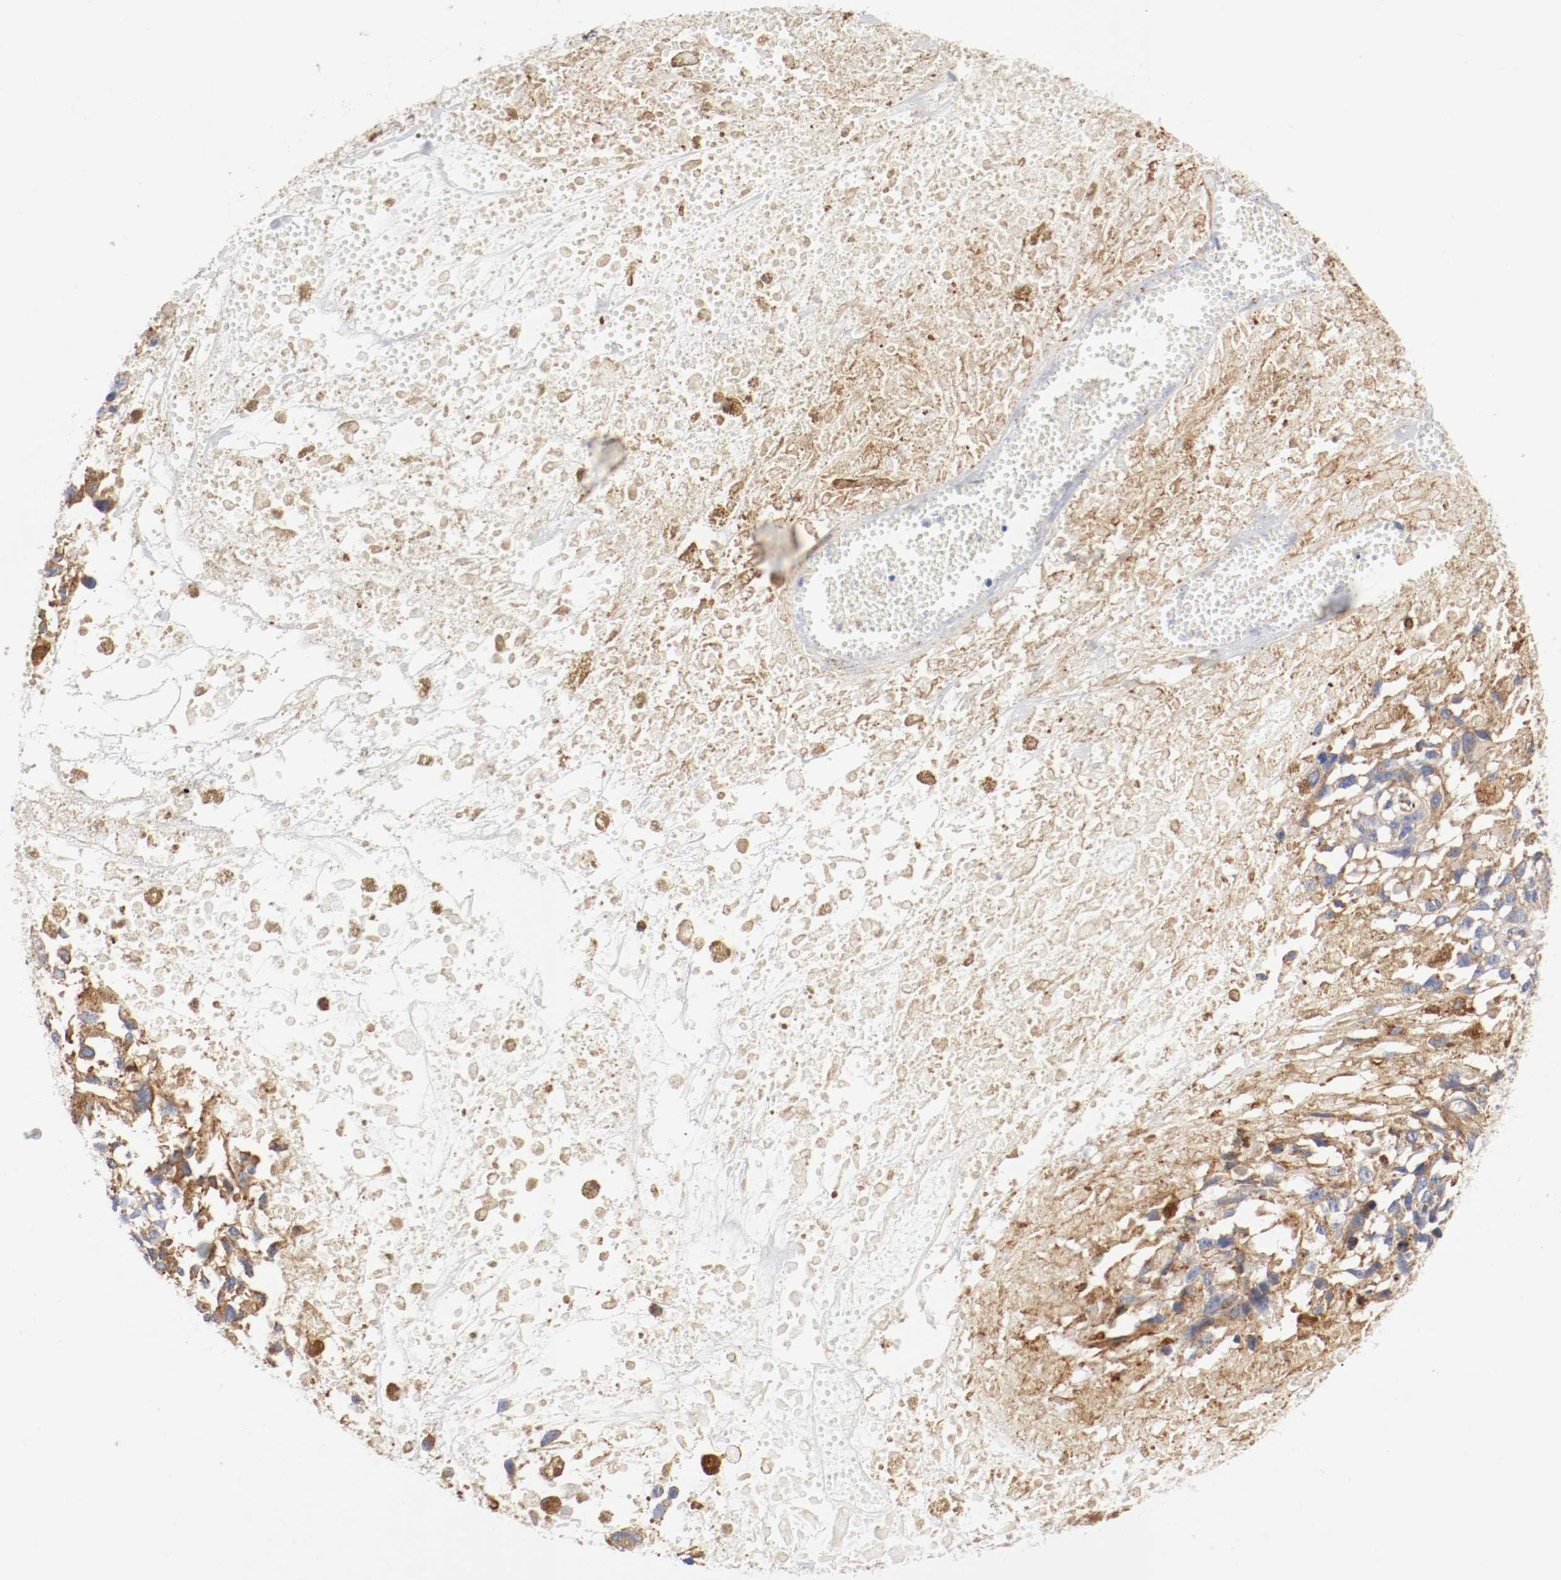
{"staining": {"intensity": "moderate", "quantity": "<25%", "location": "cytoplasmic/membranous"}, "tissue": "melanoma", "cell_type": "Tumor cells", "image_type": "cancer", "snomed": [{"axis": "morphology", "description": "Malignant melanoma, Metastatic site"}, {"axis": "topography", "description": "Lymph node"}], "caption": "A brown stain labels moderate cytoplasmic/membranous expression of a protein in human melanoma tumor cells.", "gene": "PDPK1", "patient": {"sex": "male", "age": 59}}